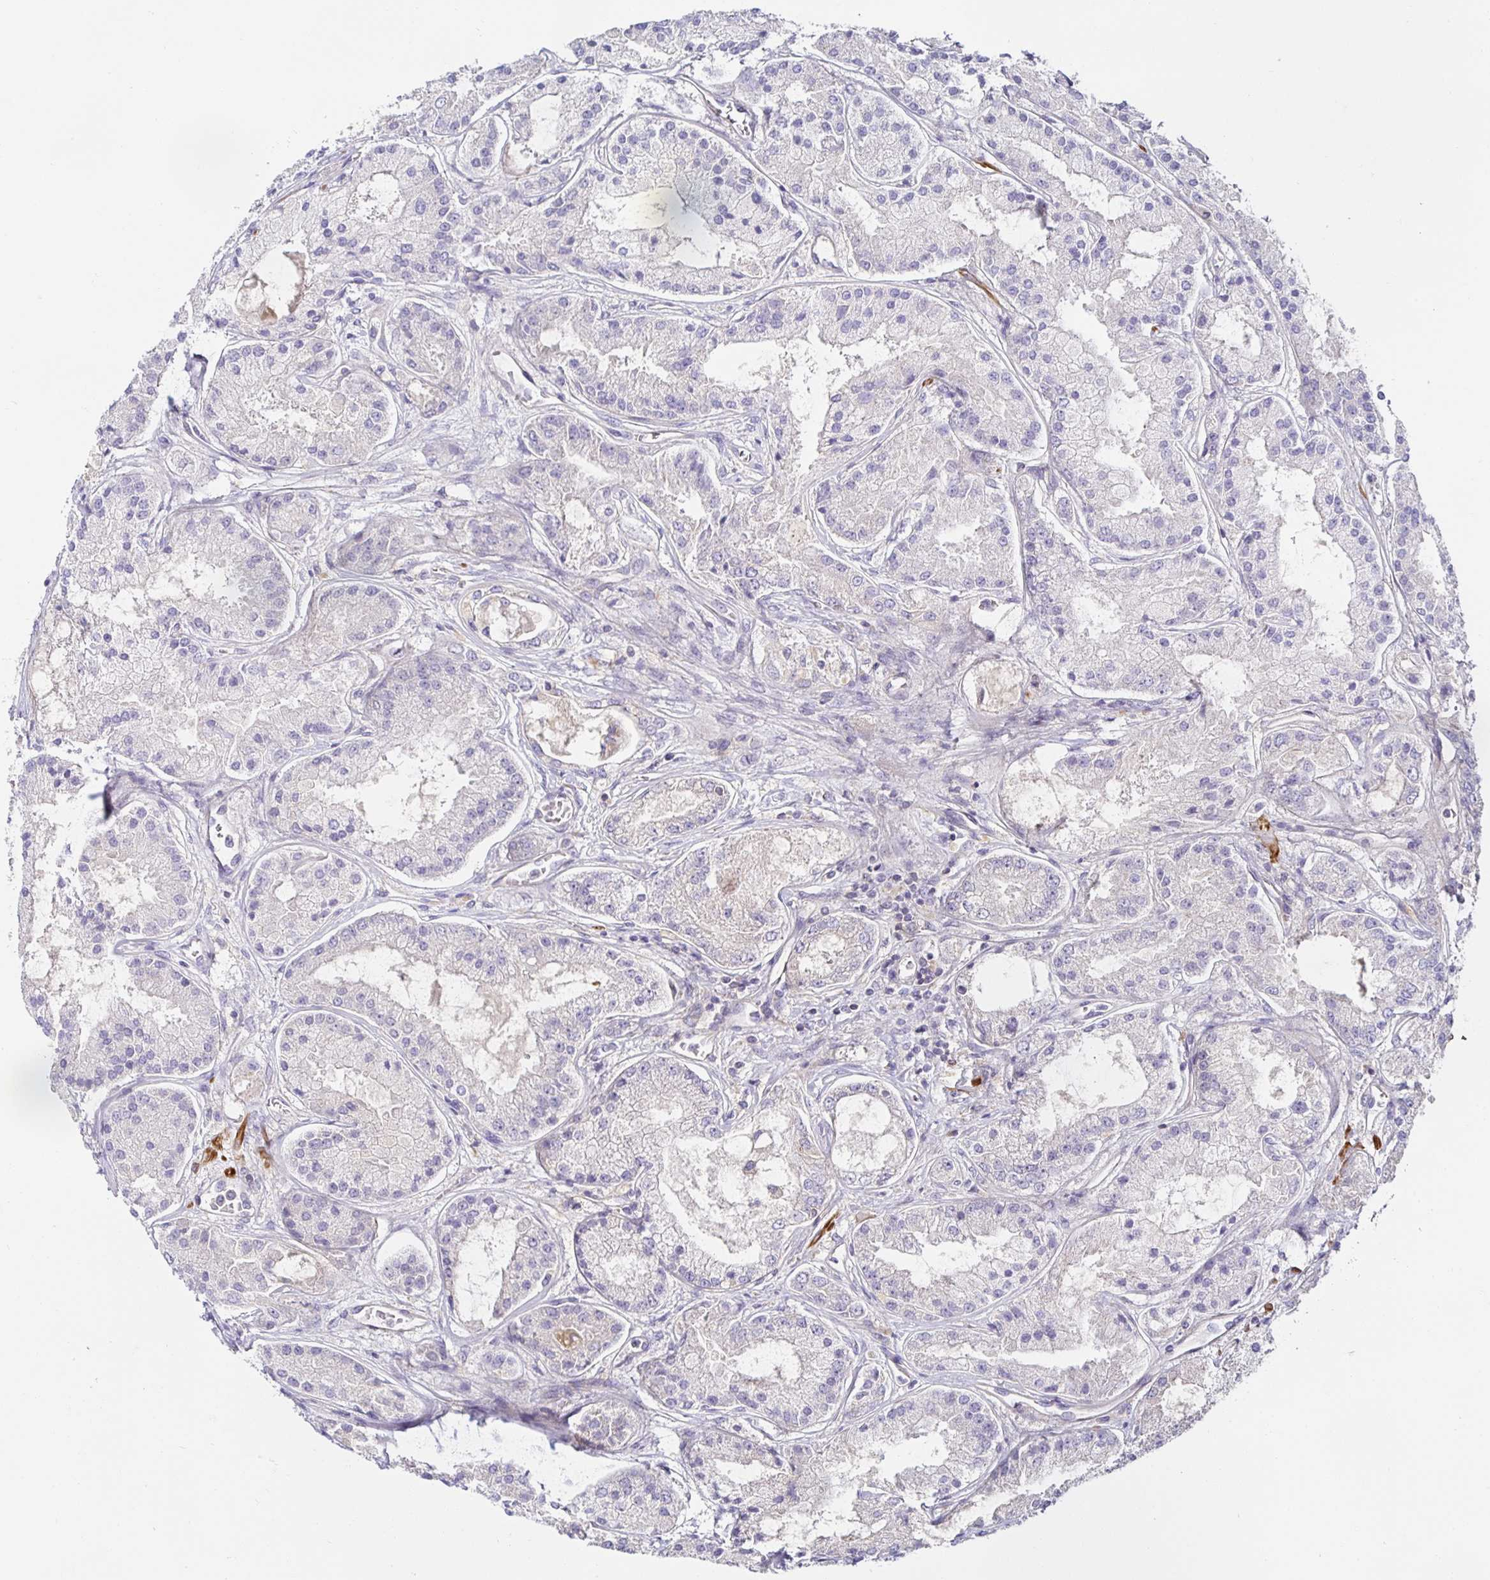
{"staining": {"intensity": "weak", "quantity": "<25%", "location": "cytoplasmic/membranous"}, "tissue": "prostate cancer", "cell_type": "Tumor cells", "image_type": "cancer", "snomed": [{"axis": "morphology", "description": "Adenocarcinoma, High grade"}, {"axis": "topography", "description": "Prostate"}], "caption": "Protein analysis of prostate cancer exhibits no significant expression in tumor cells.", "gene": "METTL22", "patient": {"sex": "male", "age": 67}}